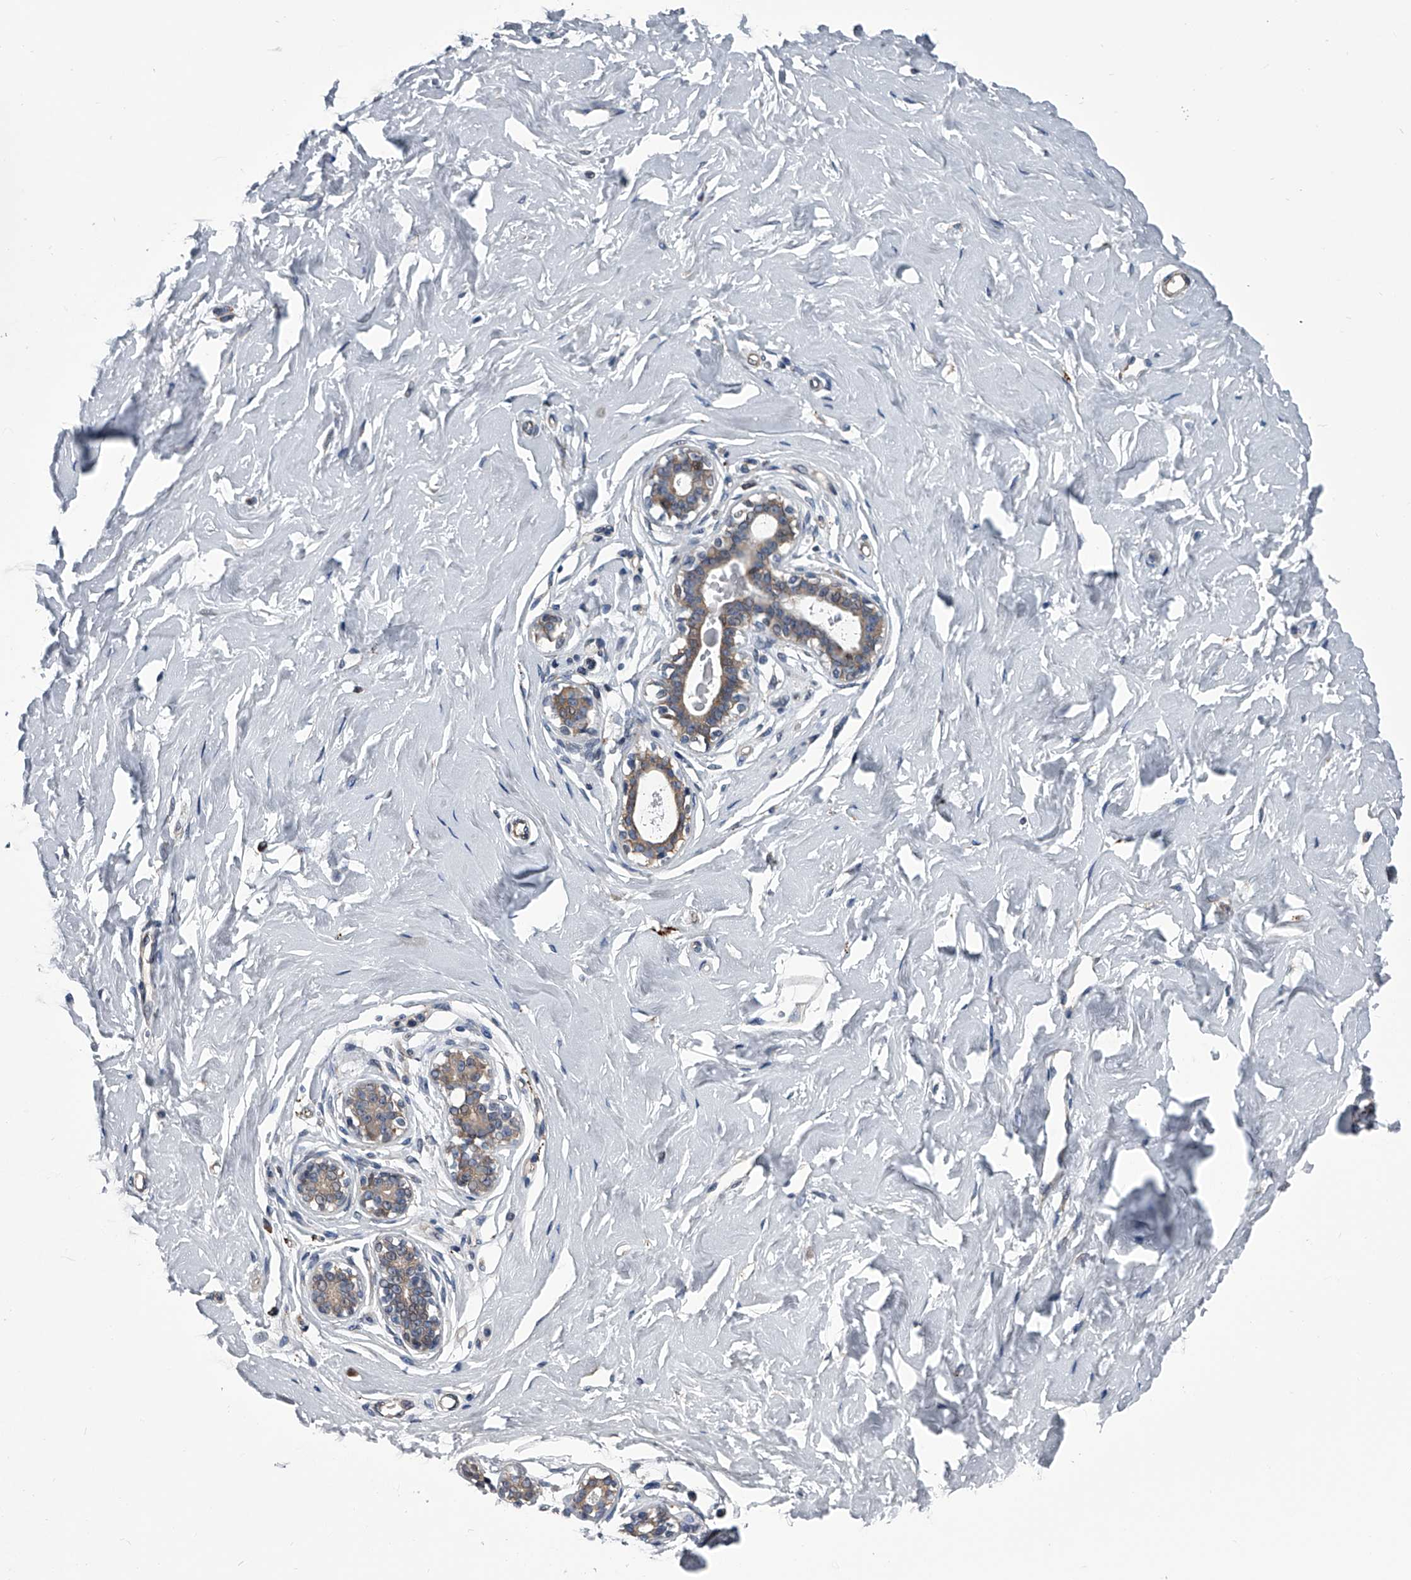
{"staining": {"intensity": "negative", "quantity": "none", "location": "none"}, "tissue": "breast", "cell_type": "Adipocytes", "image_type": "normal", "snomed": [{"axis": "morphology", "description": "Normal tissue, NOS"}, {"axis": "morphology", "description": "Adenoma, NOS"}, {"axis": "topography", "description": "Breast"}], "caption": "An image of breast stained for a protein demonstrates no brown staining in adipocytes. The staining was performed using DAB to visualize the protein expression in brown, while the nuclei were stained in blue with hematoxylin (Magnification: 20x).", "gene": "ABCG1", "patient": {"sex": "female", "age": 23}}